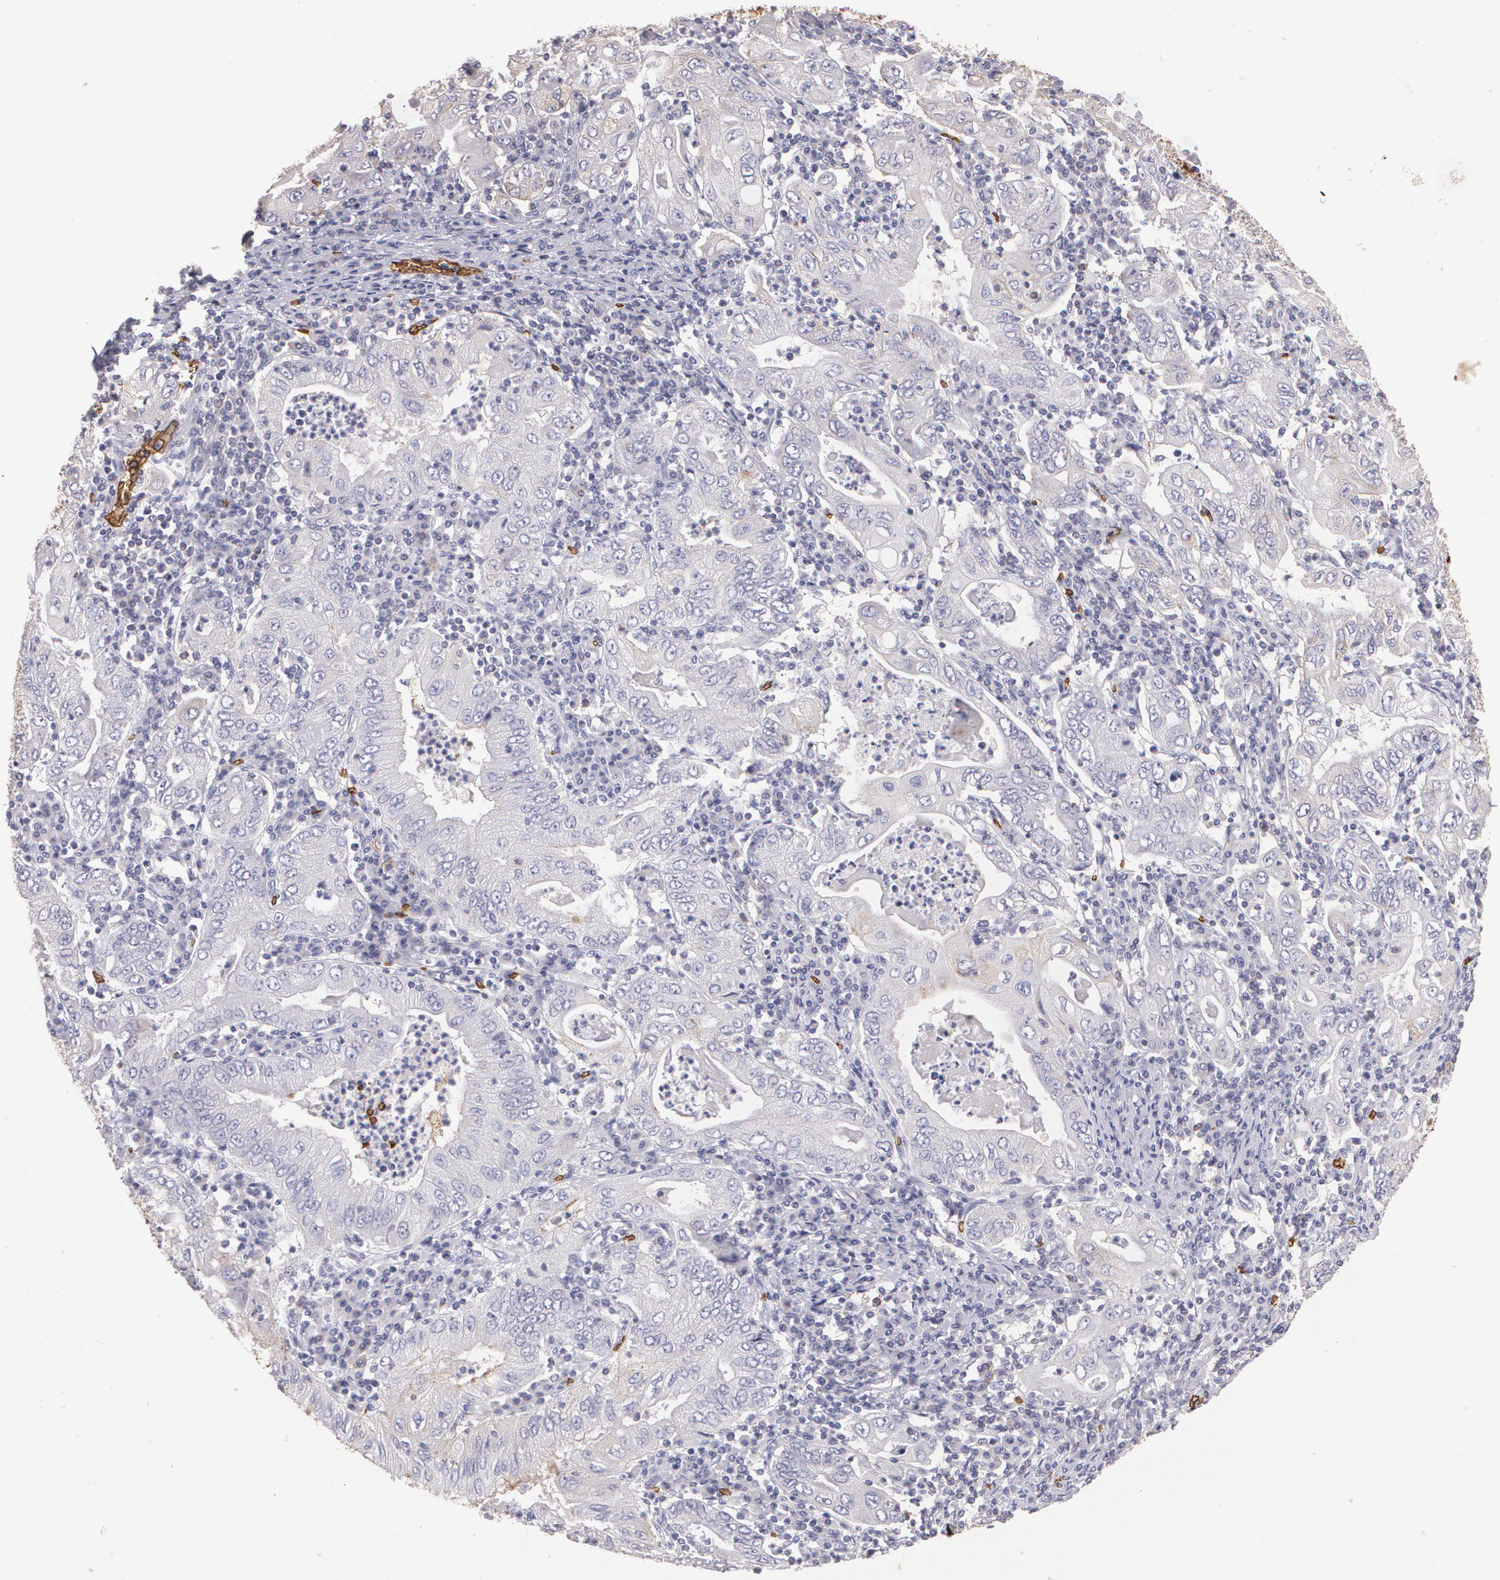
{"staining": {"intensity": "weak", "quantity": "<25%", "location": "cytoplasmic/membranous"}, "tissue": "stomach cancer", "cell_type": "Tumor cells", "image_type": "cancer", "snomed": [{"axis": "morphology", "description": "Normal tissue, NOS"}, {"axis": "morphology", "description": "Adenocarcinoma, NOS"}, {"axis": "topography", "description": "Esophagus"}, {"axis": "topography", "description": "Stomach, upper"}, {"axis": "topography", "description": "Peripheral nerve tissue"}], "caption": "Tumor cells are negative for brown protein staining in stomach adenocarcinoma.", "gene": "SLC2A1", "patient": {"sex": "male", "age": 62}}